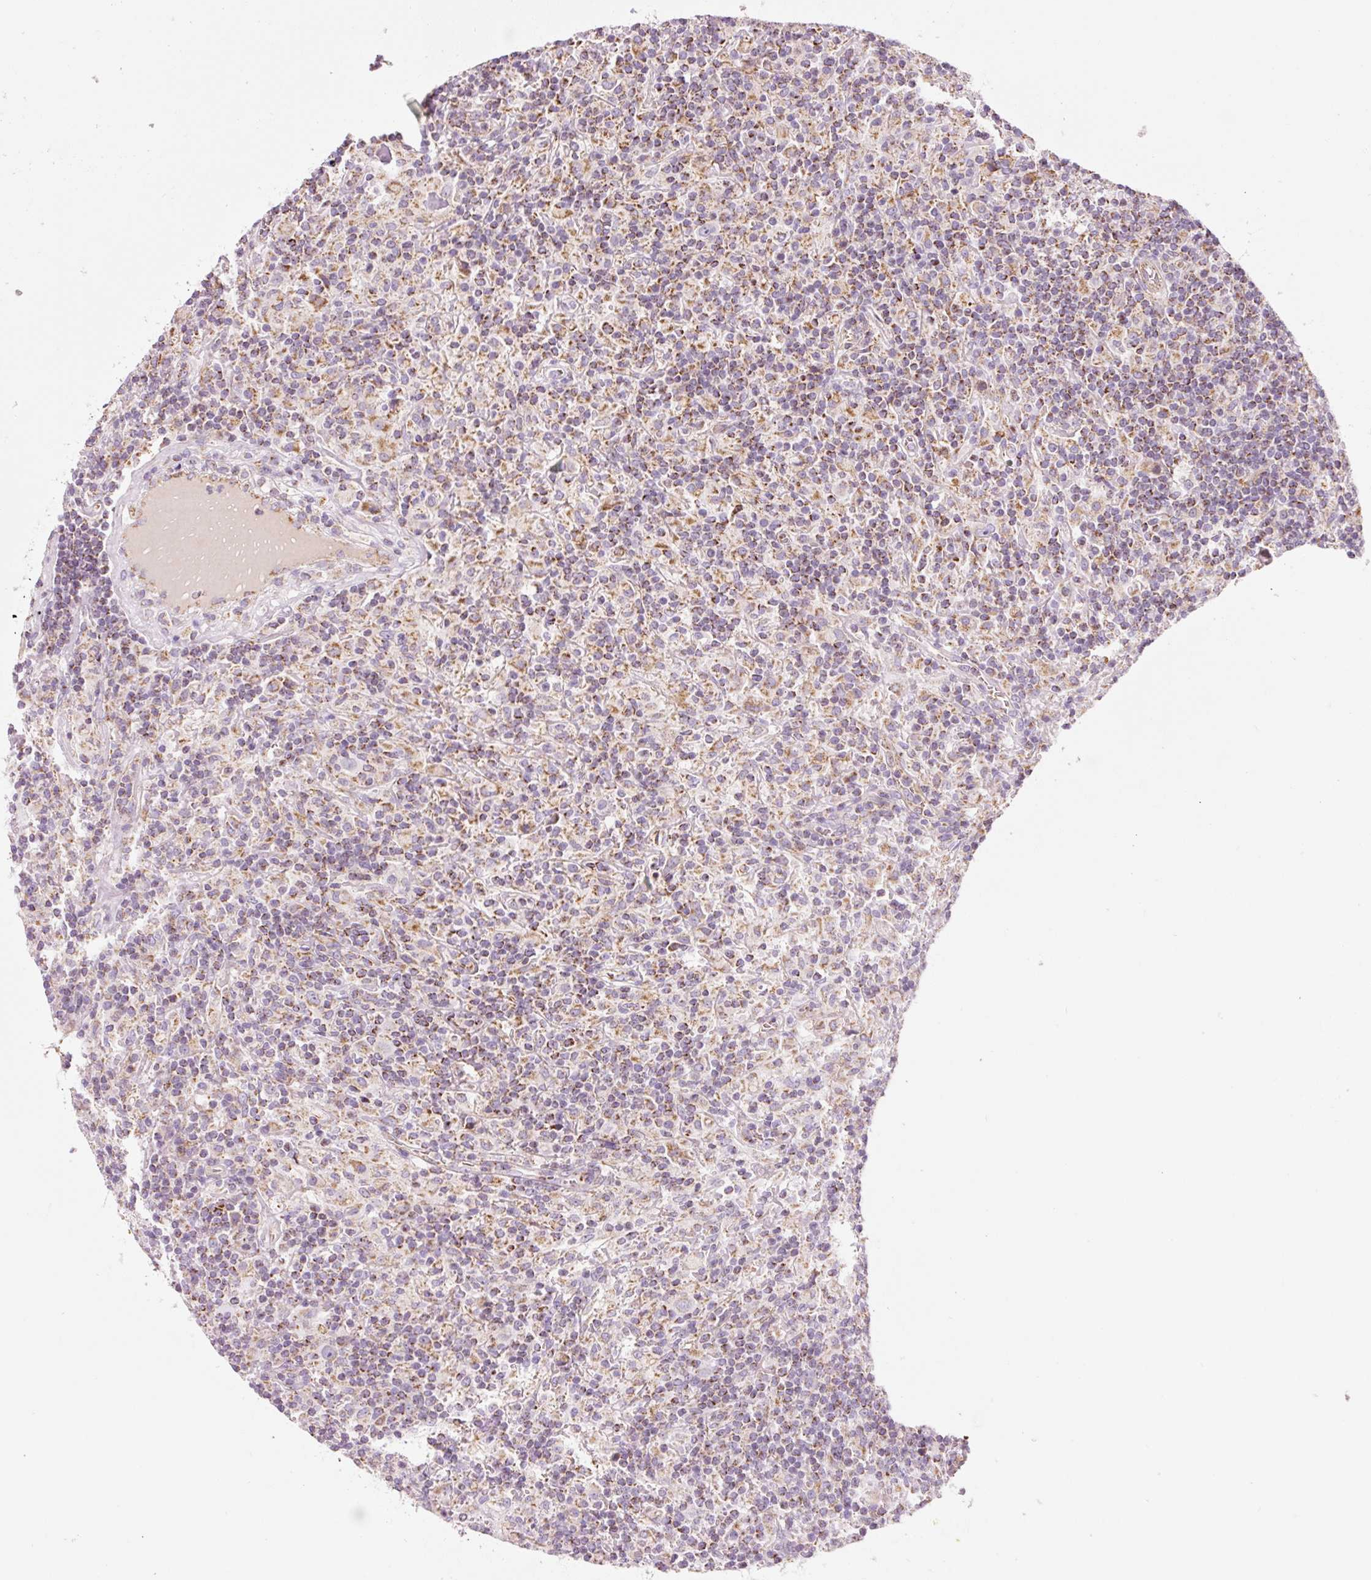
{"staining": {"intensity": "weak", "quantity": "25%-75%", "location": "cytoplasmic/membranous"}, "tissue": "lymphoma", "cell_type": "Tumor cells", "image_type": "cancer", "snomed": [{"axis": "morphology", "description": "Hodgkin's disease, NOS"}, {"axis": "topography", "description": "Lymph node"}], "caption": "IHC of human Hodgkin's disease demonstrates low levels of weak cytoplasmic/membranous staining in approximately 25%-75% of tumor cells. (Stains: DAB (3,3'-diaminobenzidine) in brown, nuclei in blue, Microscopy: brightfield microscopy at high magnification).", "gene": "NDUFB4", "patient": {"sex": "male", "age": 70}}